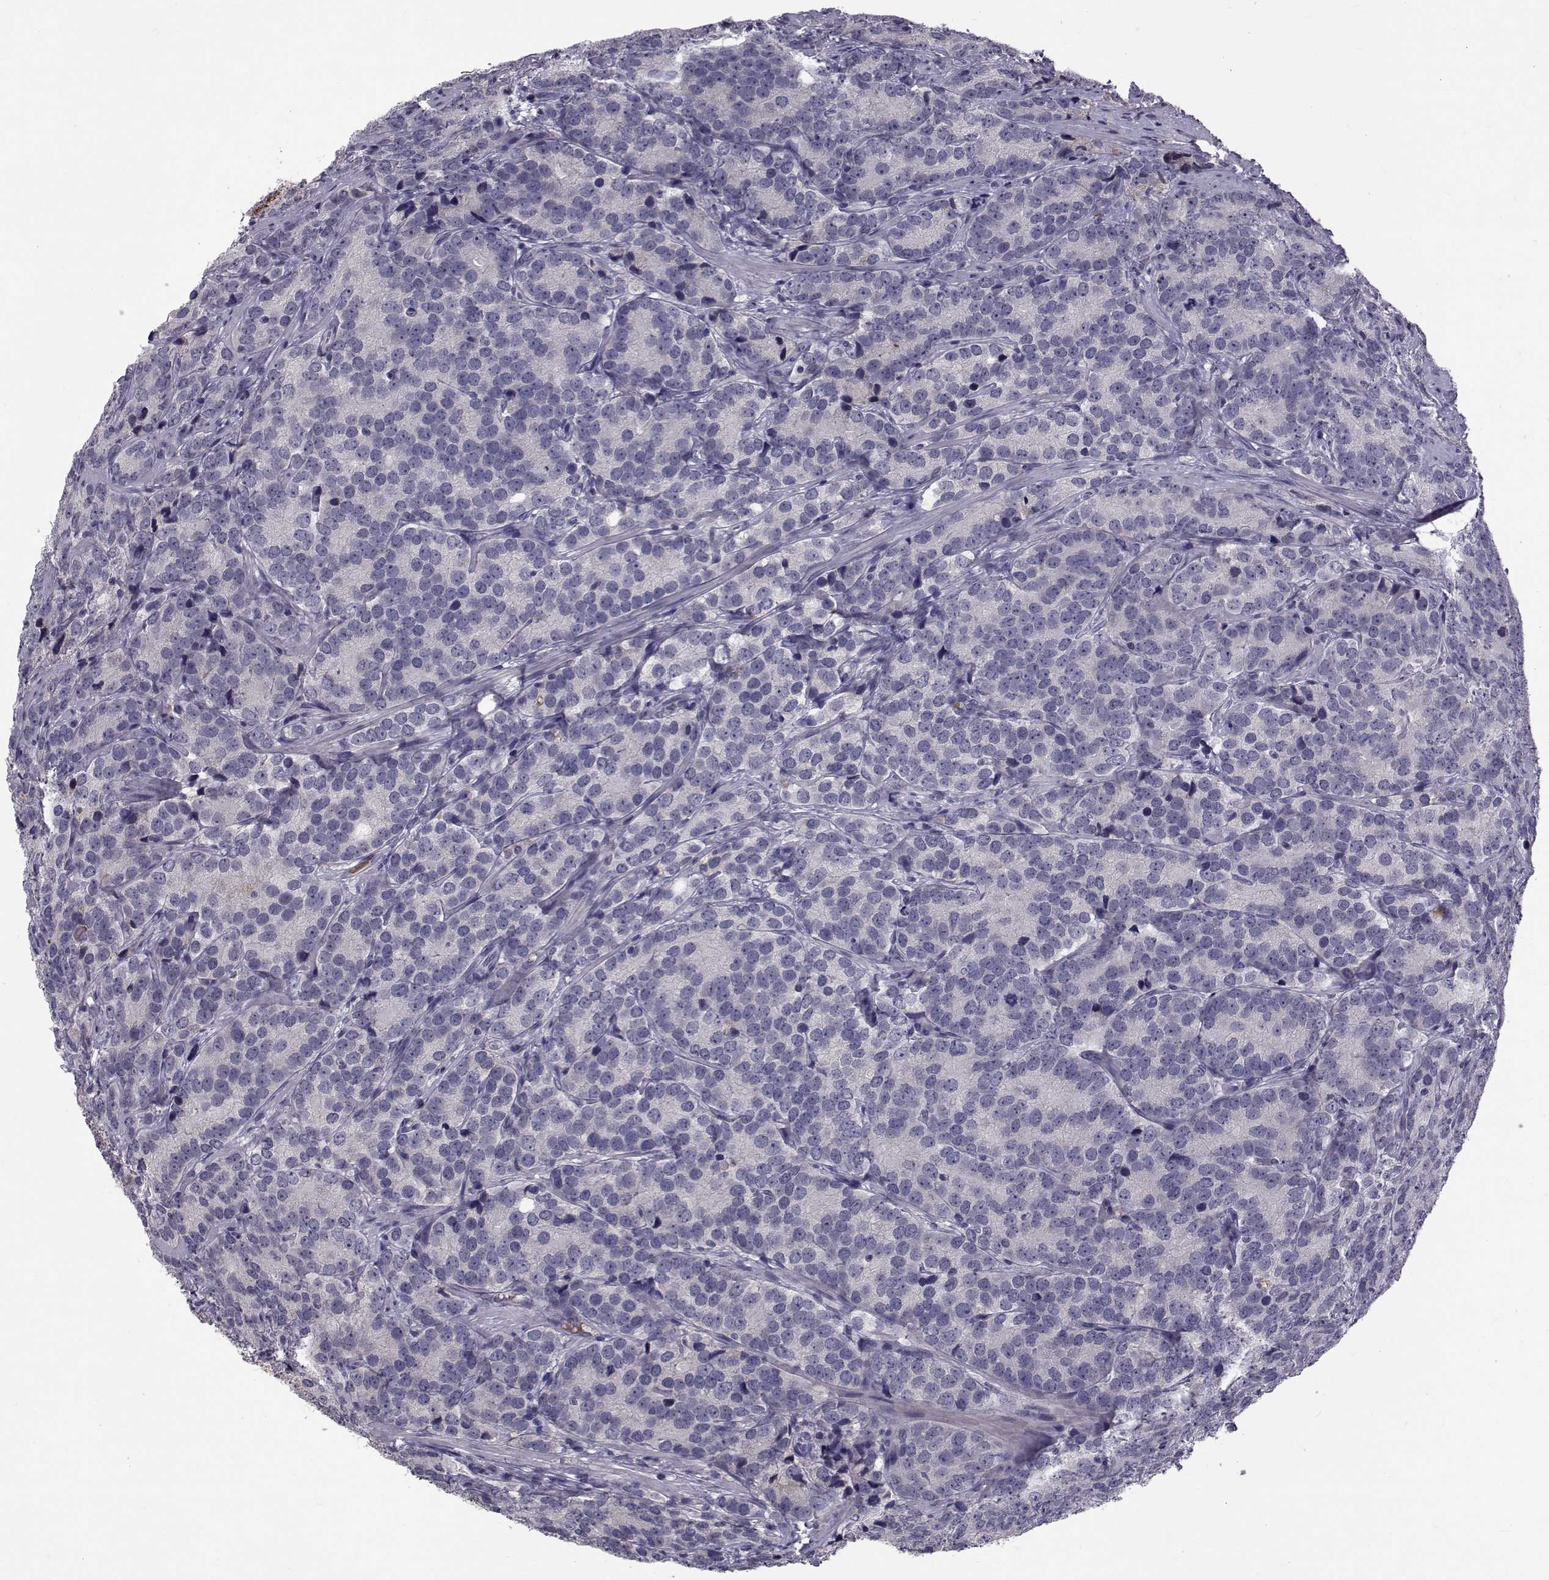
{"staining": {"intensity": "negative", "quantity": "none", "location": "none"}, "tissue": "prostate cancer", "cell_type": "Tumor cells", "image_type": "cancer", "snomed": [{"axis": "morphology", "description": "Adenocarcinoma, NOS"}, {"axis": "topography", "description": "Prostate"}], "caption": "Protein analysis of adenocarcinoma (prostate) shows no significant positivity in tumor cells. Brightfield microscopy of immunohistochemistry stained with DAB (brown) and hematoxylin (blue), captured at high magnification.", "gene": "TNFRSF11B", "patient": {"sex": "male", "age": 71}}